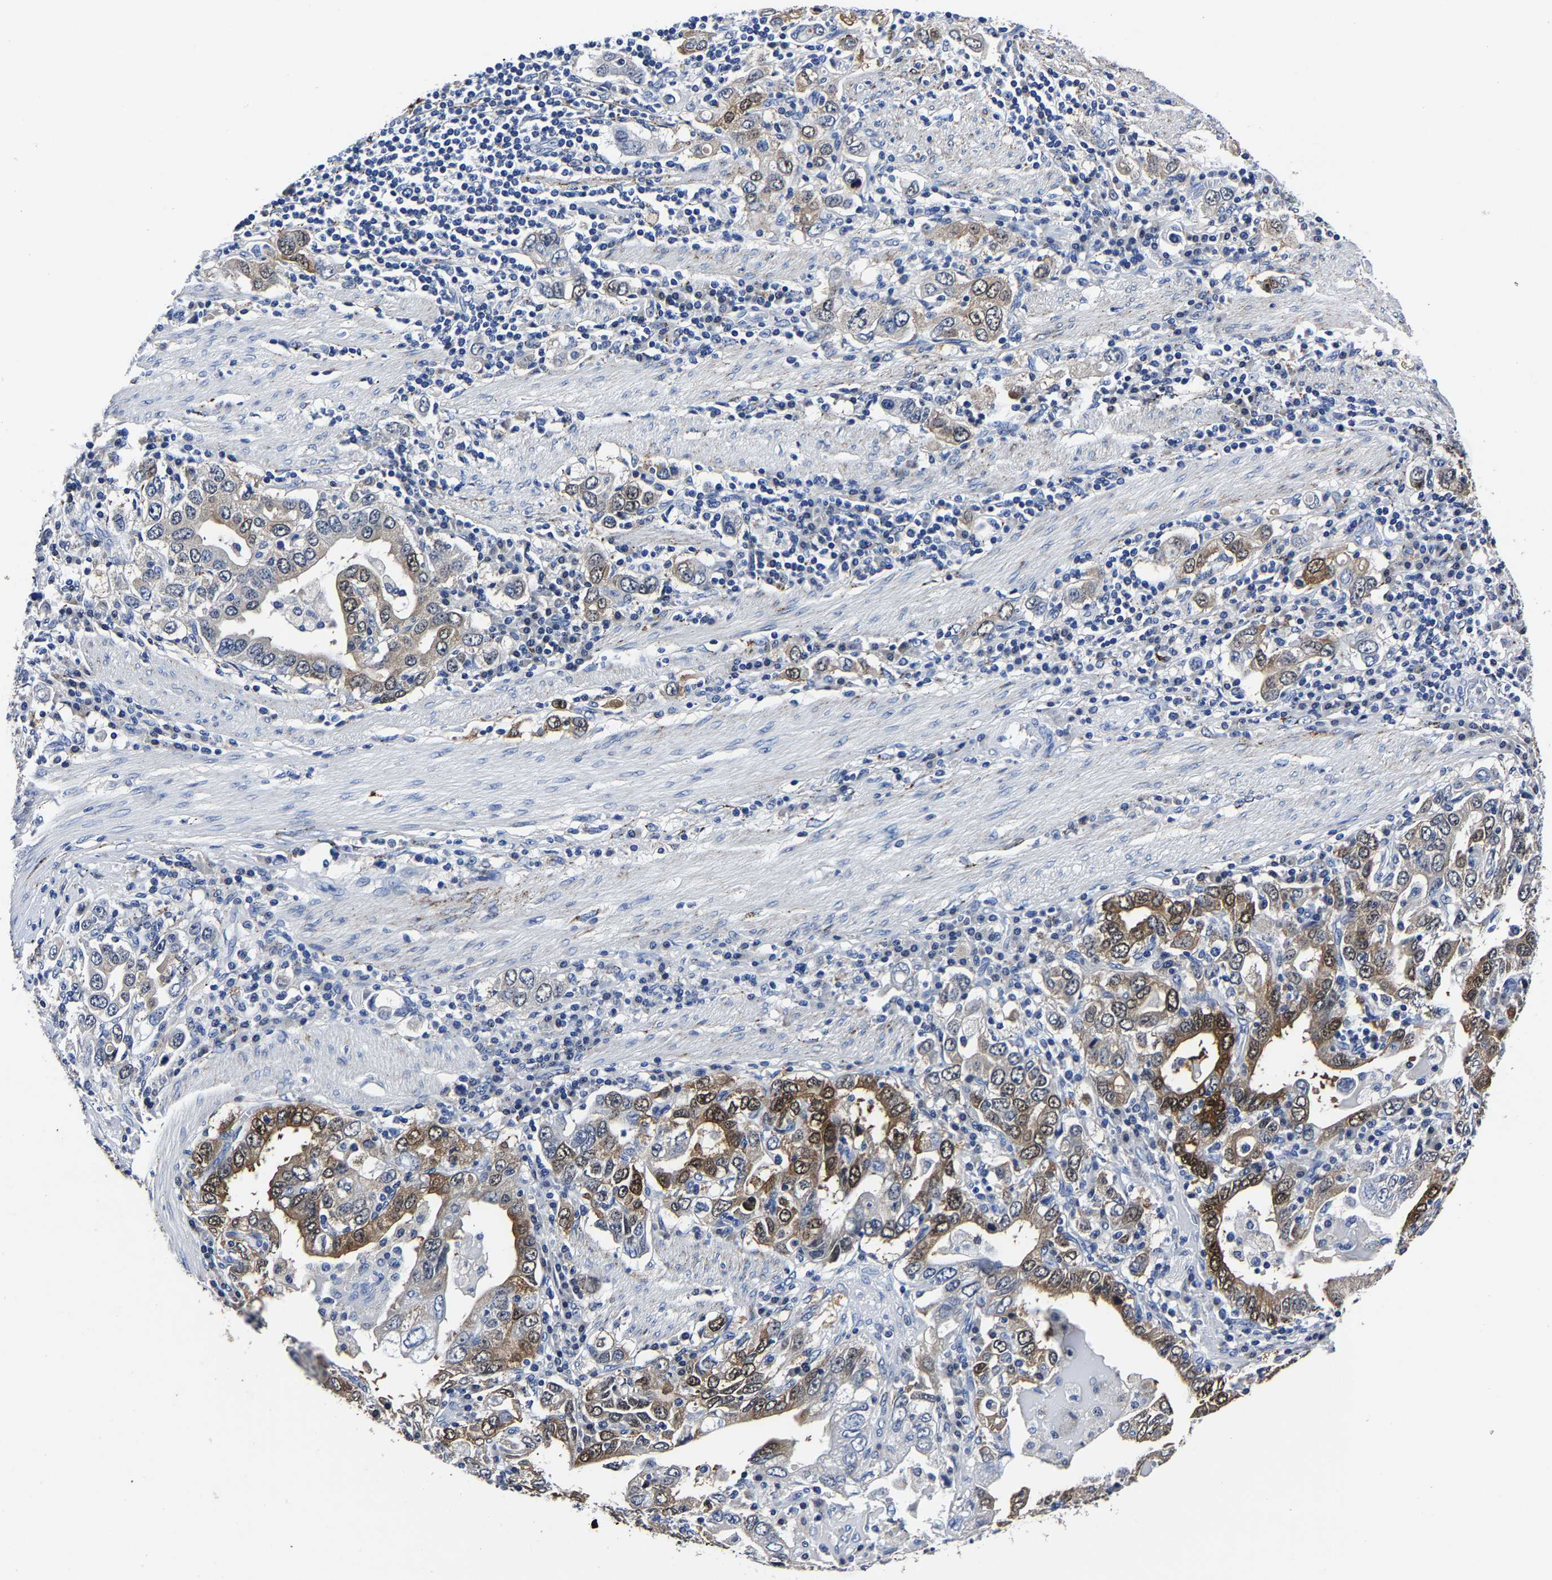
{"staining": {"intensity": "moderate", "quantity": "25%-75%", "location": "cytoplasmic/membranous"}, "tissue": "stomach cancer", "cell_type": "Tumor cells", "image_type": "cancer", "snomed": [{"axis": "morphology", "description": "Adenocarcinoma, NOS"}, {"axis": "topography", "description": "Stomach, upper"}], "caption": "Immunohistochemical staining of adenocarcinoma (stomach) reveals medium levels of moderate cytoplasmic/membranous staining in approximately 25%-75% of tumor cells.", "gene": "PSPH", "patient": {"sex": "male", "age": 62}}